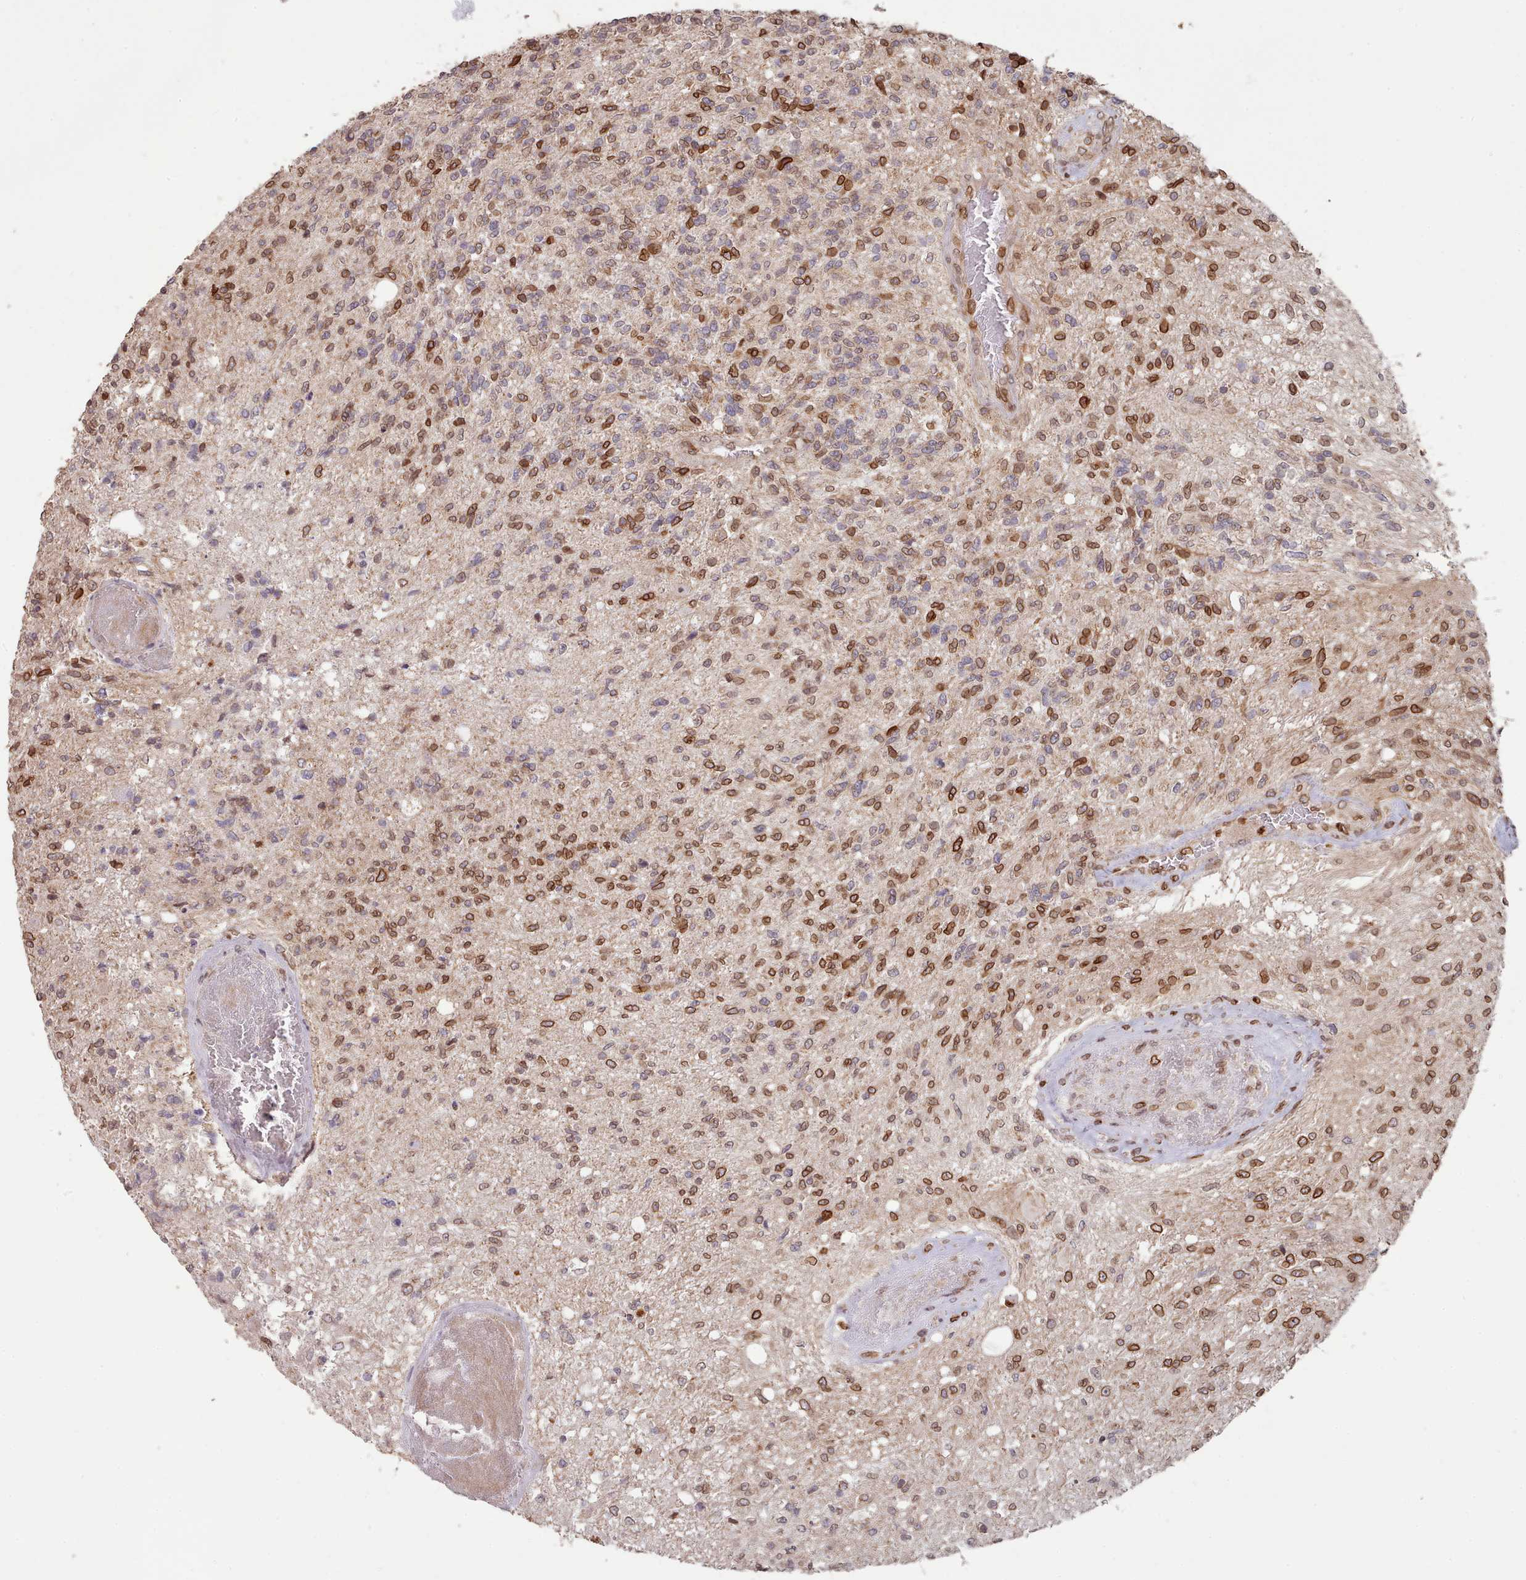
{"staining": {"intensity": "moderate", "quantity": "25%-75%", "location": "cytoplasmic/membranous,nuclear"}, "tissue": "glioma", "cell_type": "Tumor cells", "image_type": "cancer", "snomed": [{"axis": "morphology", "description": "Glioma, malignant, High grade"}, {"axis": "topography", "description": "Brain"}], "caption": "The image exhibits a brown stain indicating the presence of a protein in the cytoplasmic/membranous and nuclear of tumor cells in glioma. (DAB IHC with brightfield microscopy, high magnification).", "gene": "TOR1AIP1", "patient": {"sex": "male", "age": 56}}